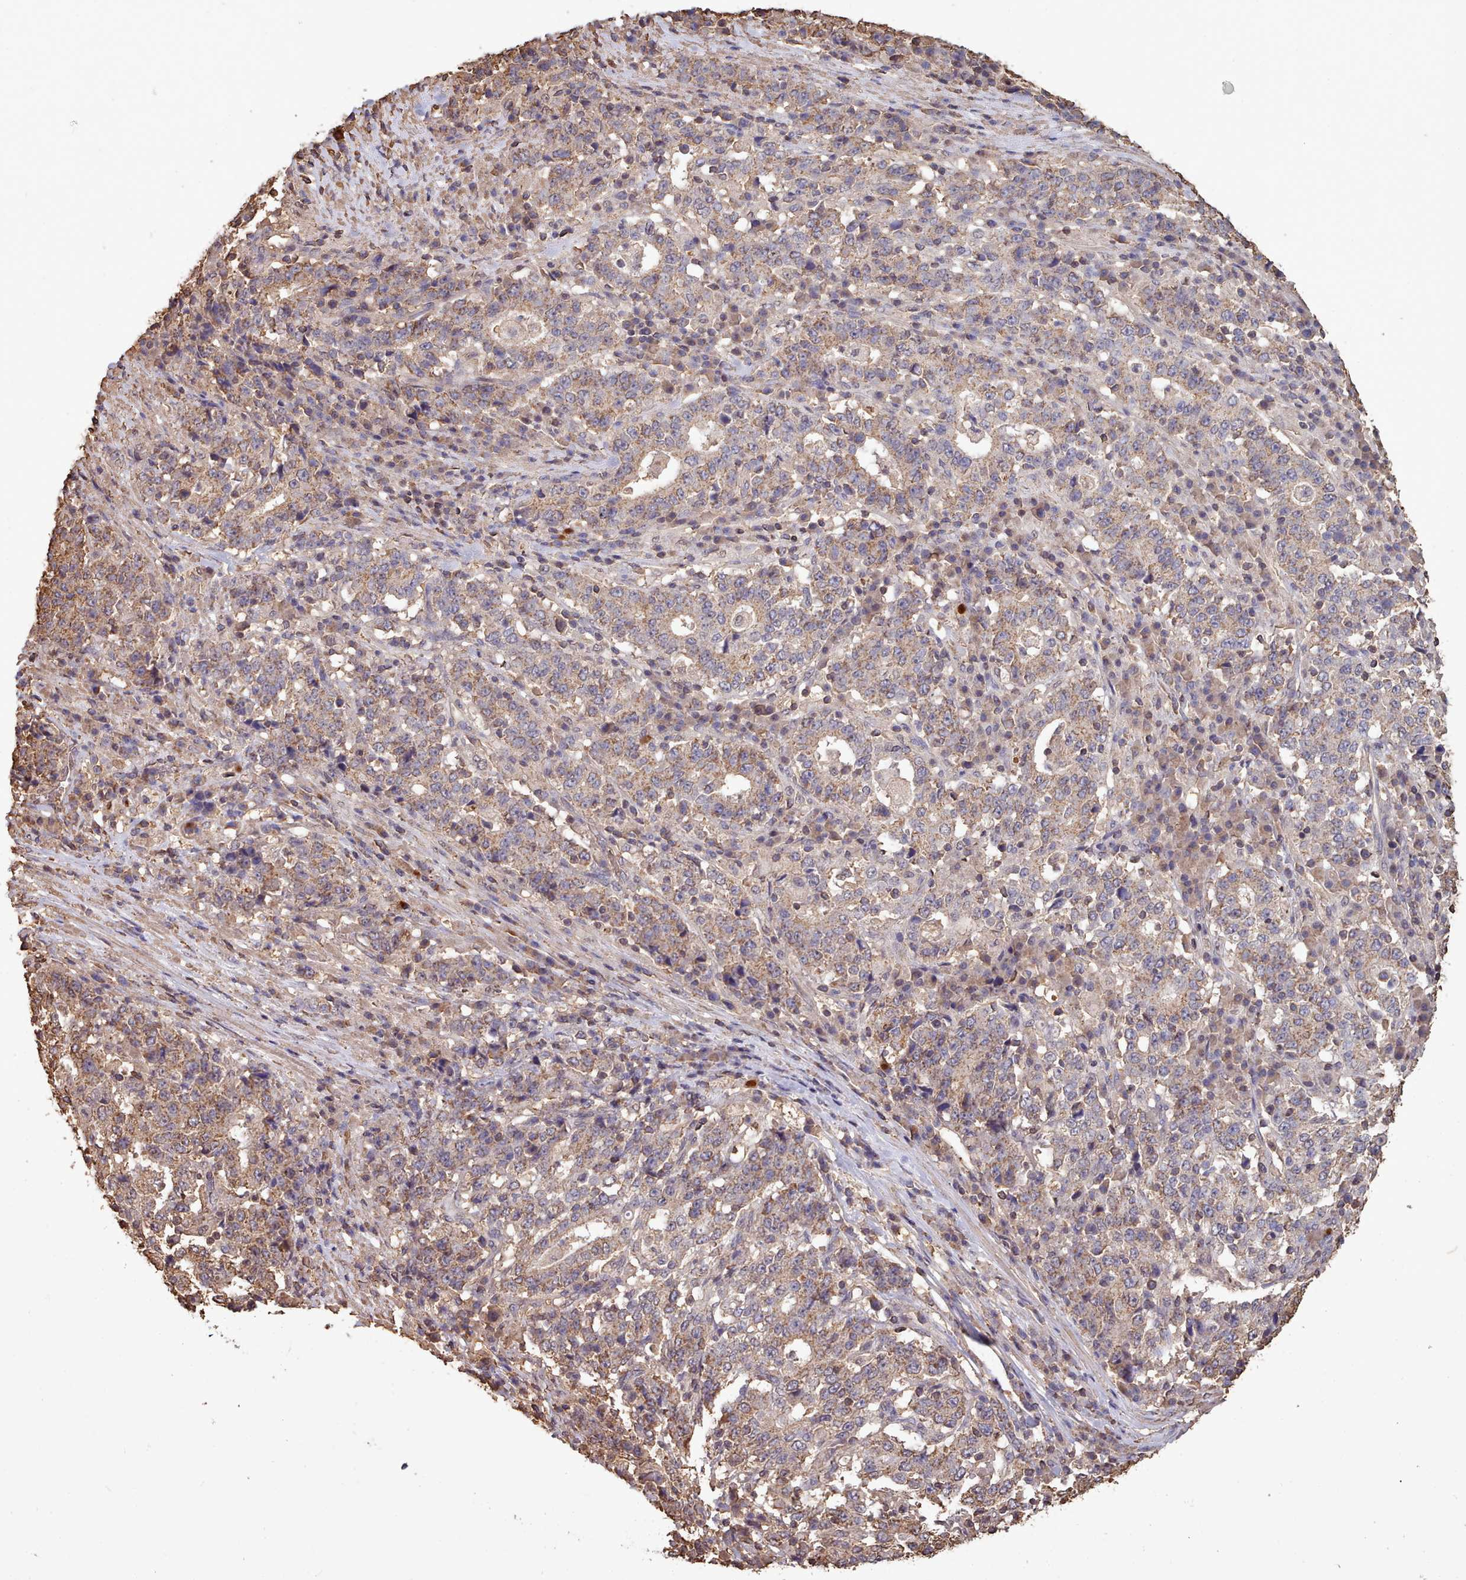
{"staining": {"intensity": "weak", "quantity": ">75%", "location": "cytoplasmic/membranous"}, "tissue": "stomach cancer", "cell_type": "Tumor cells", "image_type": "cancer", "snomed": [{"axis": "morphology", "description": "Adenocarcinoma, NOS"}, {"axis": "topography", "description": "Stomach"}], "caption": "Immunohistochemical staining of stomach cancer displays weak cytoplasmic/membranous protein staining in about >75% of tumor cells. The staining was performed using DAB (3,3'-diaminobenzidine) to visualize the protein expression in brown, while the nuclei were stained in blue with hematoxylin (Magnification: 20x).", "gene": "METRN", "patient": {"sex": "male", "age": 59}}